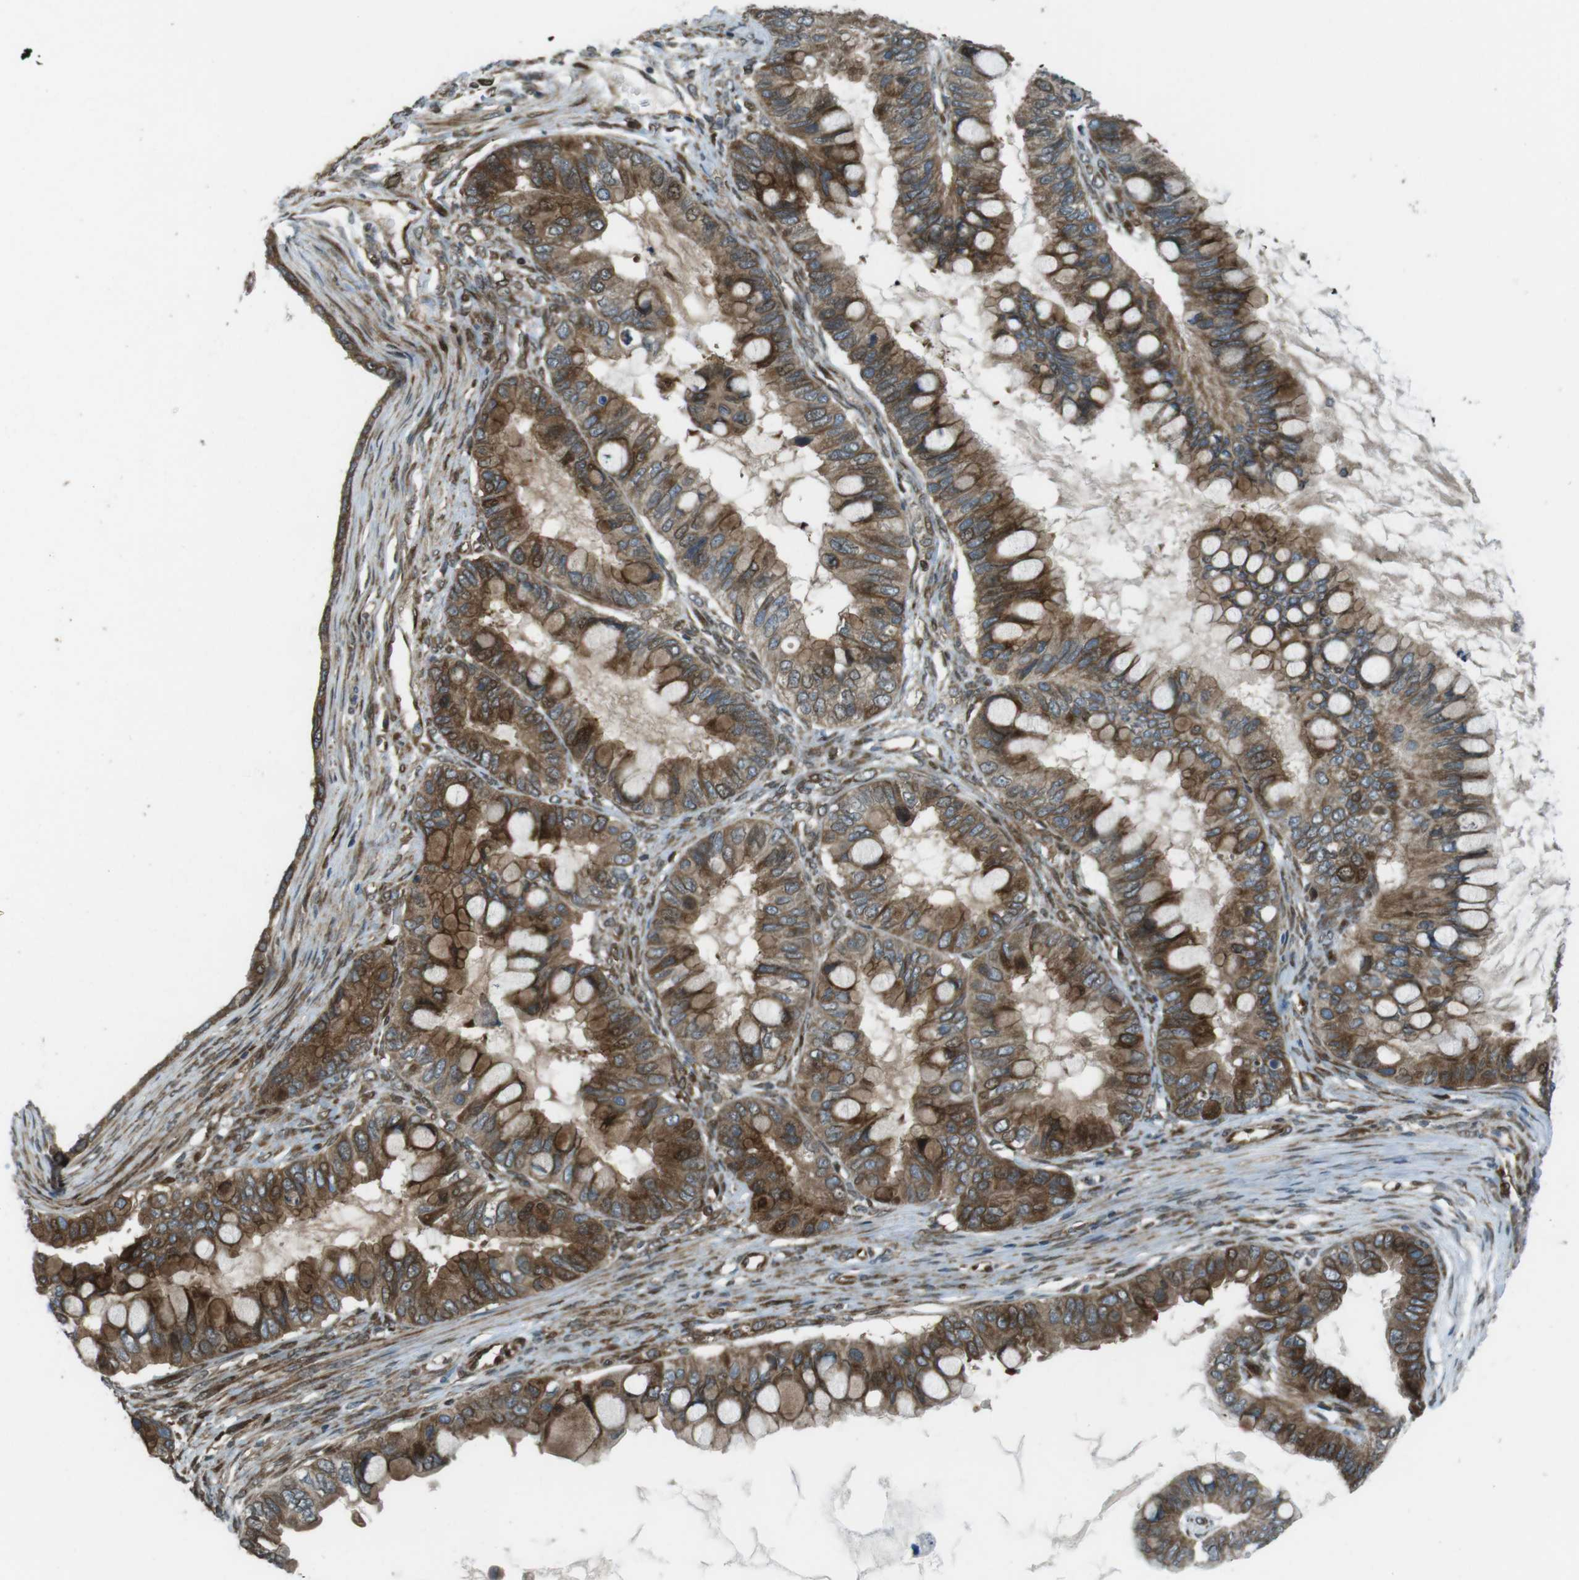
{"staining": {"intensity": "moderate", "quantity": ">75%", "location": "cytoplasmic/membranous"}, "tissue": "ovarian cancer", "cell_type": "Tumor cells", "image_type": "cancer", "snomed": [{"axis": "morphology", "description": "Cystadenocarcinoma, mucinous, NOS"}, {"axis": "topography", "description": "Ovary"}], "caption": "DAB immunohistochemical staining of human ovarian cancer reveals moderate cytoplasmic/membranous protein expression in approximately >75% of tumor cells. Using DAB (brown) and hematoxylin (blue) stains, captured at high magnification using brightfield microscopy.", "gene": "ZNF330", "patient": {"sex": "female", "age": 80}}